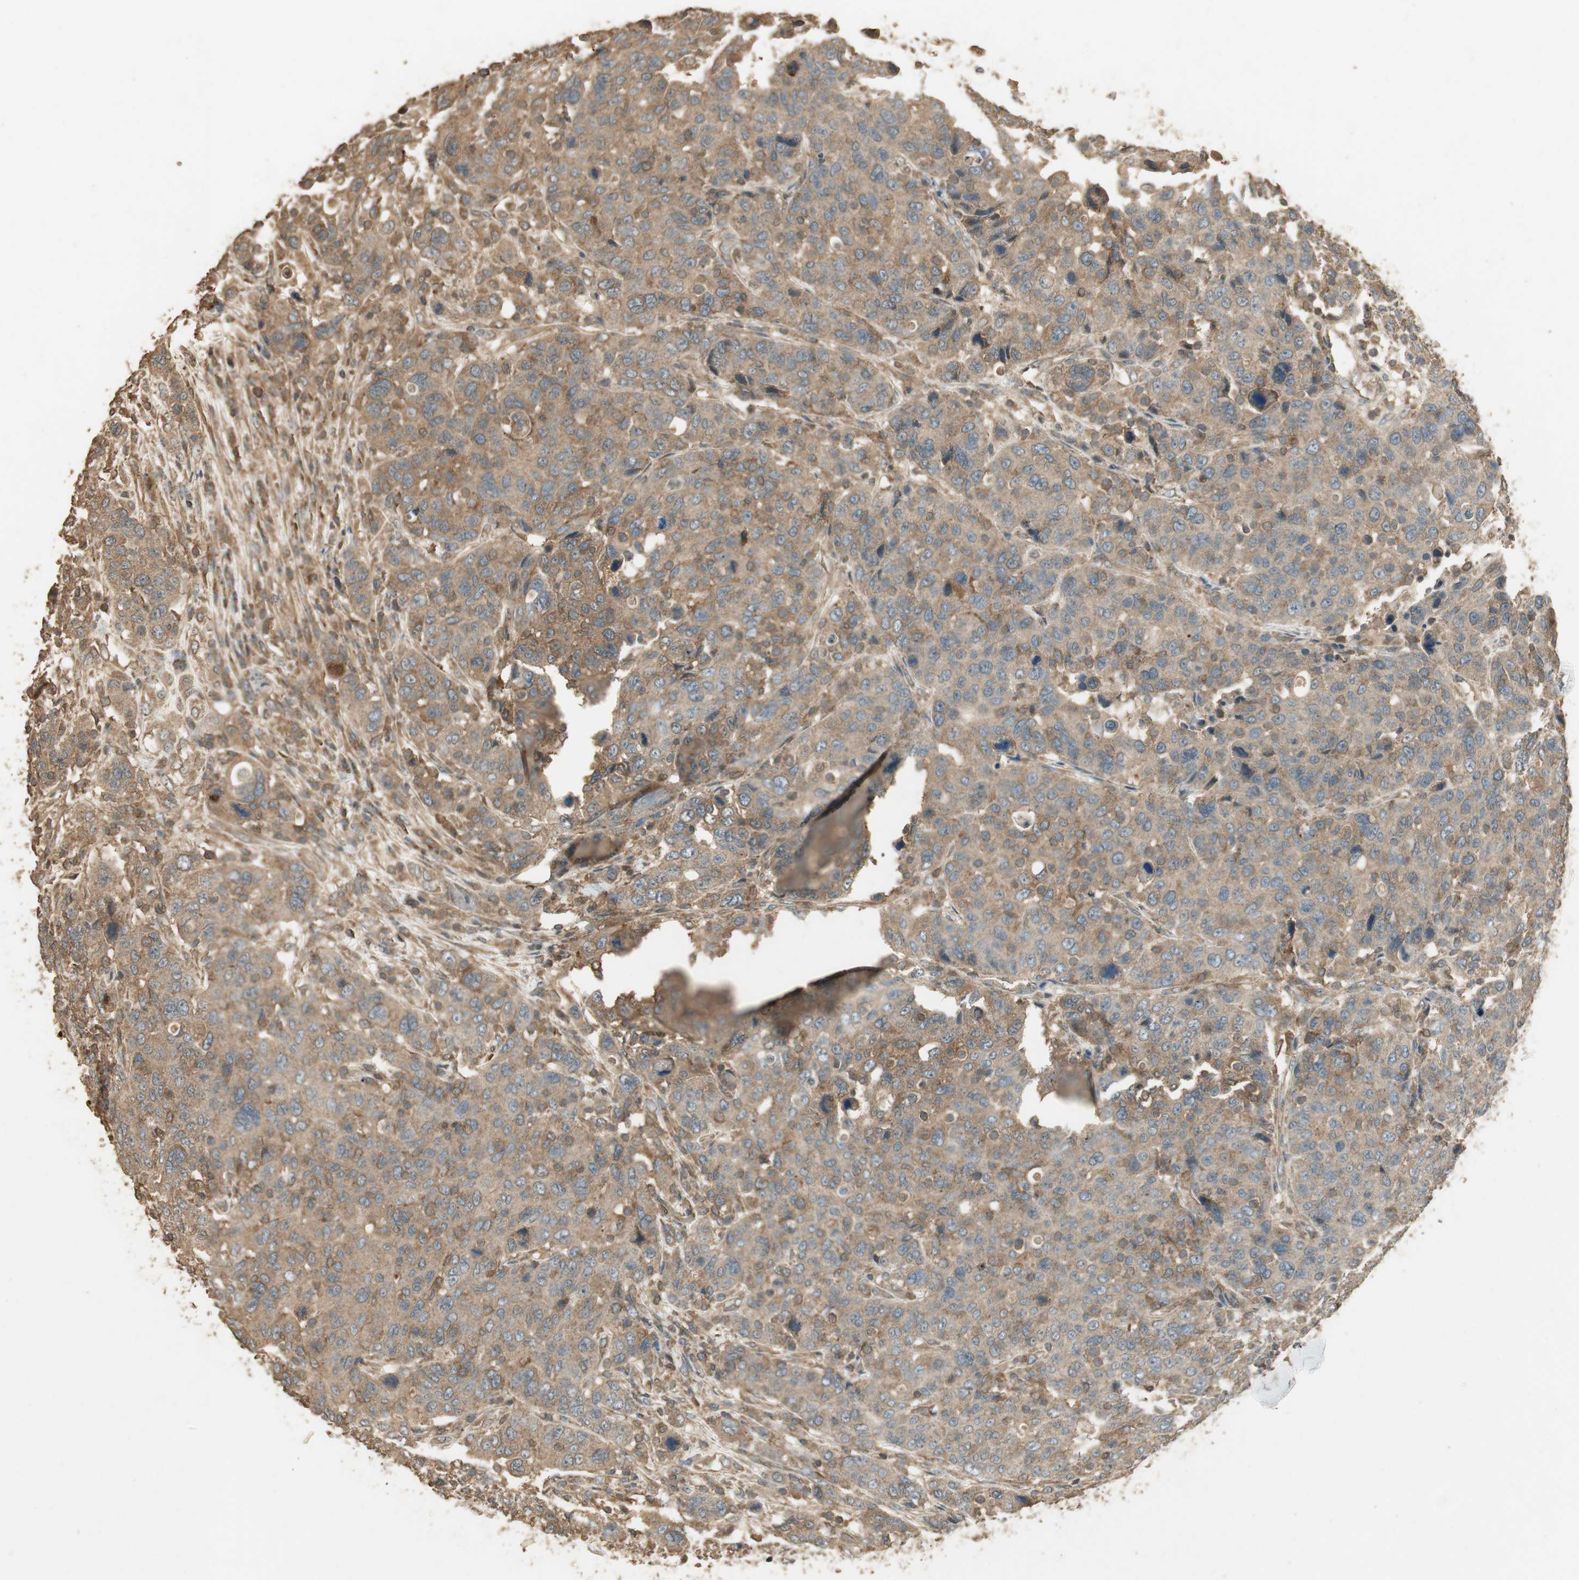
{"staining": {"intensity": "strong", "quantity": ">75%", "location": "cytoplasmic/membranous"}, "tissue": "breast cancer", "cell_type": "Tumor cells", "image_type": "cancer", "snomed": [{"axis": "morphology", "description": "Duct carcinoma"}, {"axis": "topography", "description": "Breast"}], "caption": "This is a photomicrograph of IHC staining of breast cancer, which shows strong staining in the cytoplasmic/membranous of tumor cells.", "gene": "USP2", "patient": {"sex": "female", "age": 37}}